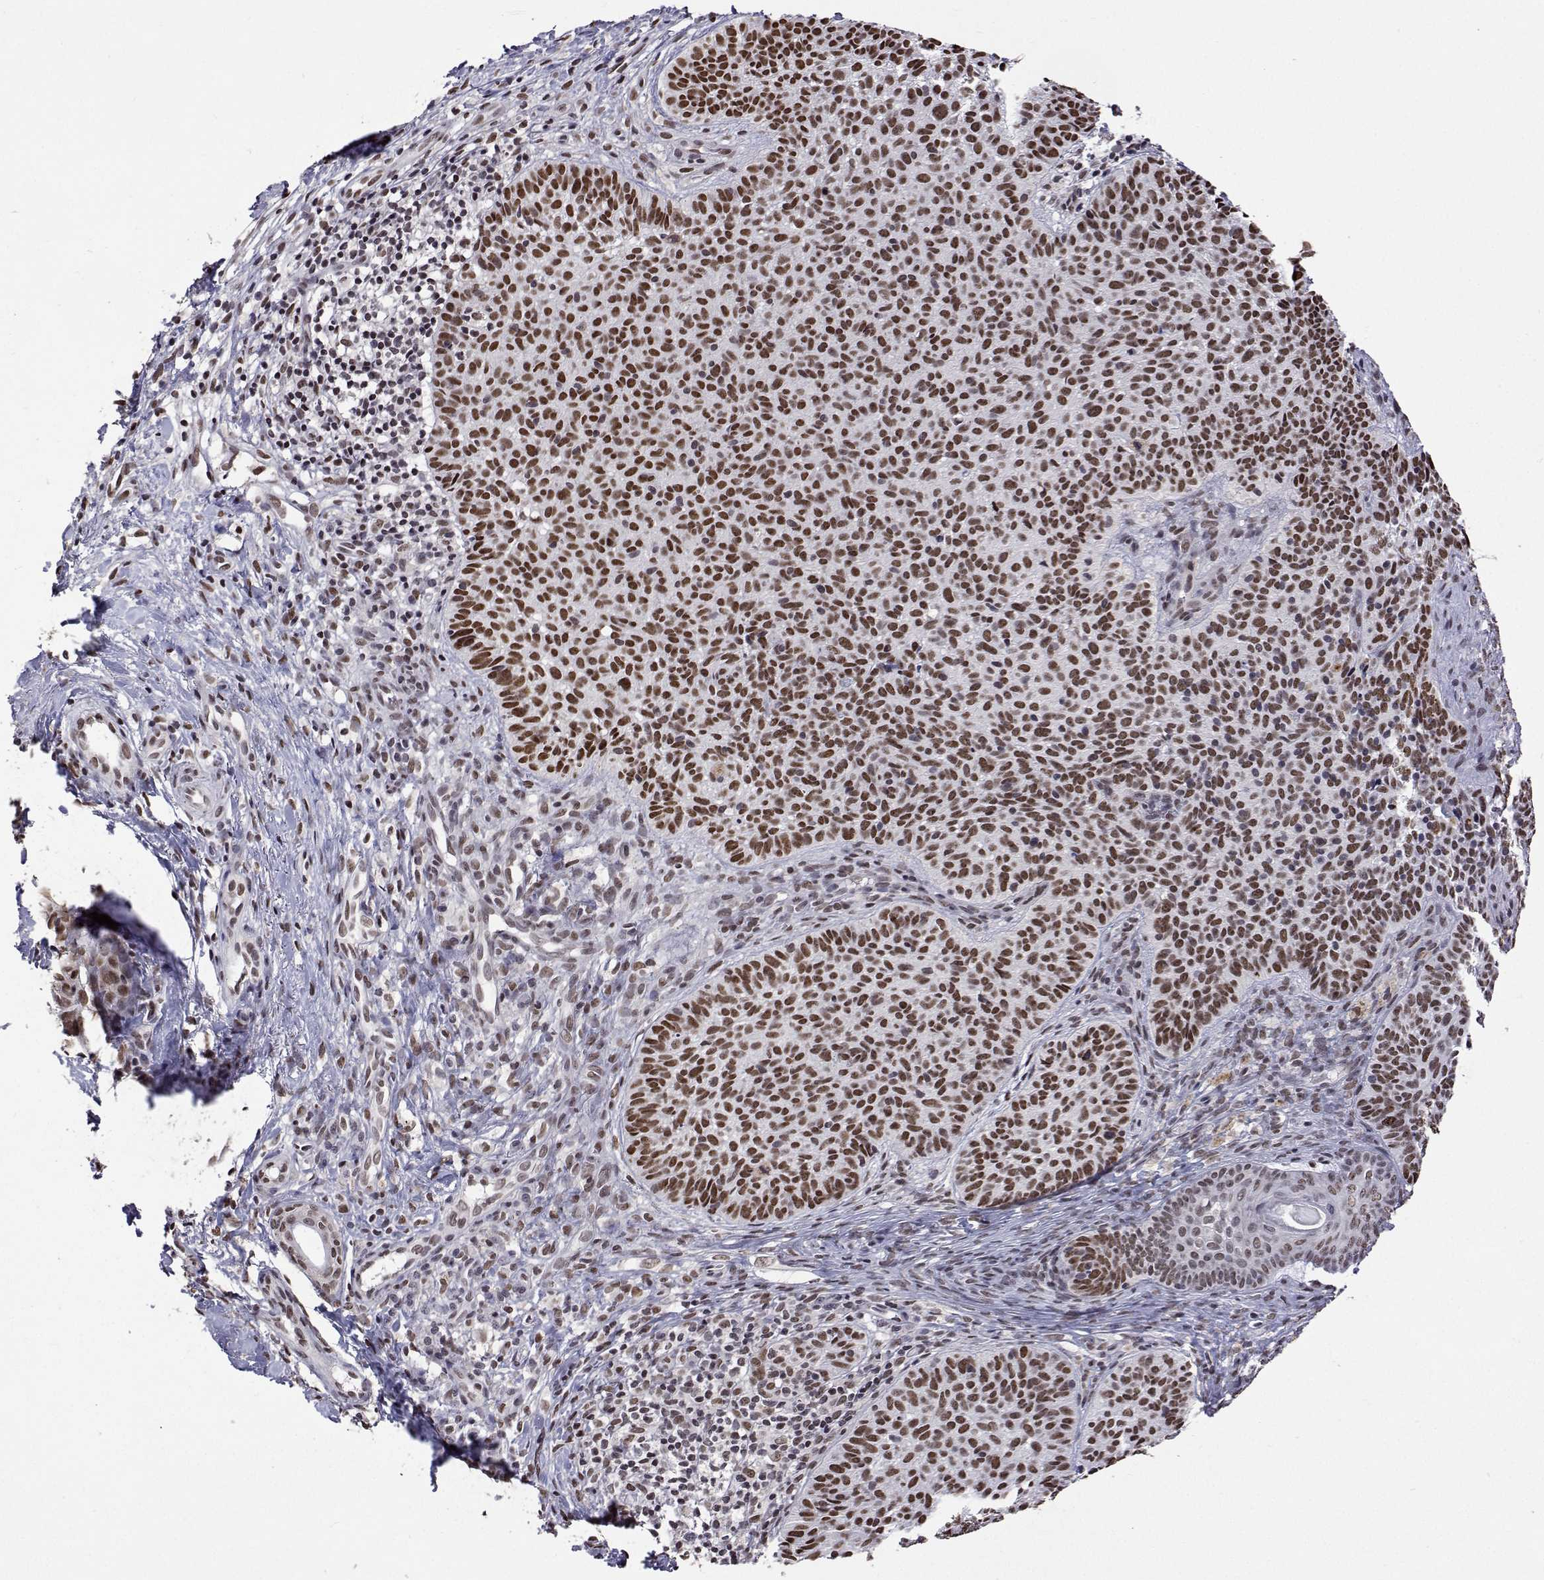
{"staining": {"intensity": "moderate", "quantity": ">75%", "location": "nuclear"}, "tissue": "skin cancer", "cell_type": "Tumor cells", "image_type": "cancer", "snomed": [{"axis": "morphology", "description": "Basal cell carcinoma"}, {"axis": "topography", "description": "Skin"}], "caption": "Immunohistochemical staining of human skin cancer demonstrates medium levels of moderate nuclear positivity in about >75% of tumor cells.", "gene": "HNRNPA0", "patient": {"sex": "male", "age": 57}}